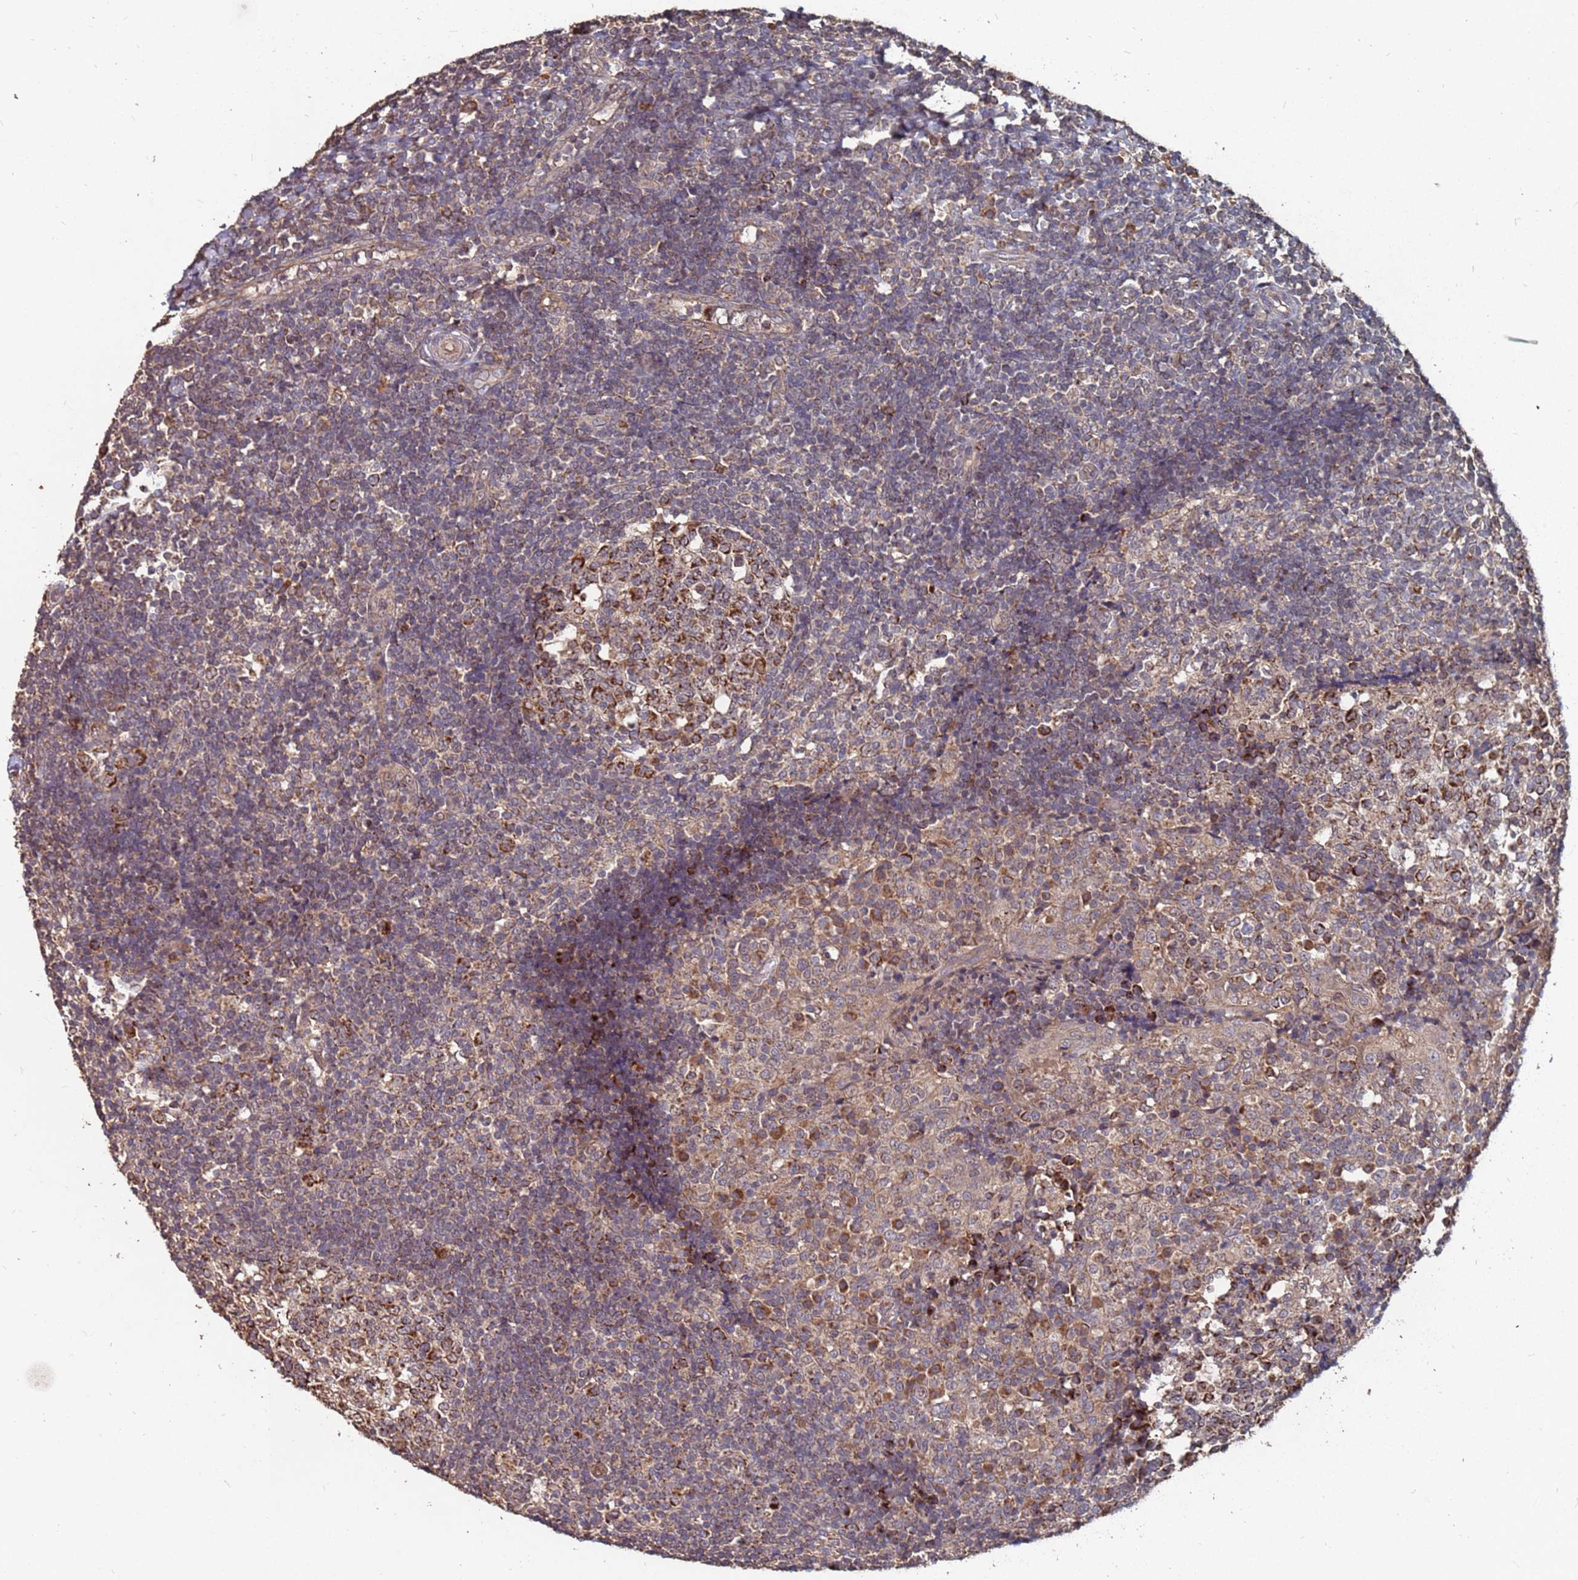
{"staining": {"intensity": "moderate", "quantity": ">75%", "location": "cytoplasmic/membranous"}, "tissue": "tonsil", "cell_type": "Germinal center cells", "image_type": "normal", "snomed": [{"axis": "morphology", "description": "Normal tissue, NOS"}, {"axis": "topography", "description": "Tonsil"}], "caption": "Protein analysis of benign tonsil reveals moderate cytoplasmic/membranous staining in about >75% of germinal center cells.", "gene": "PRORP", "patient": {"sex": "female", "age": 19}}